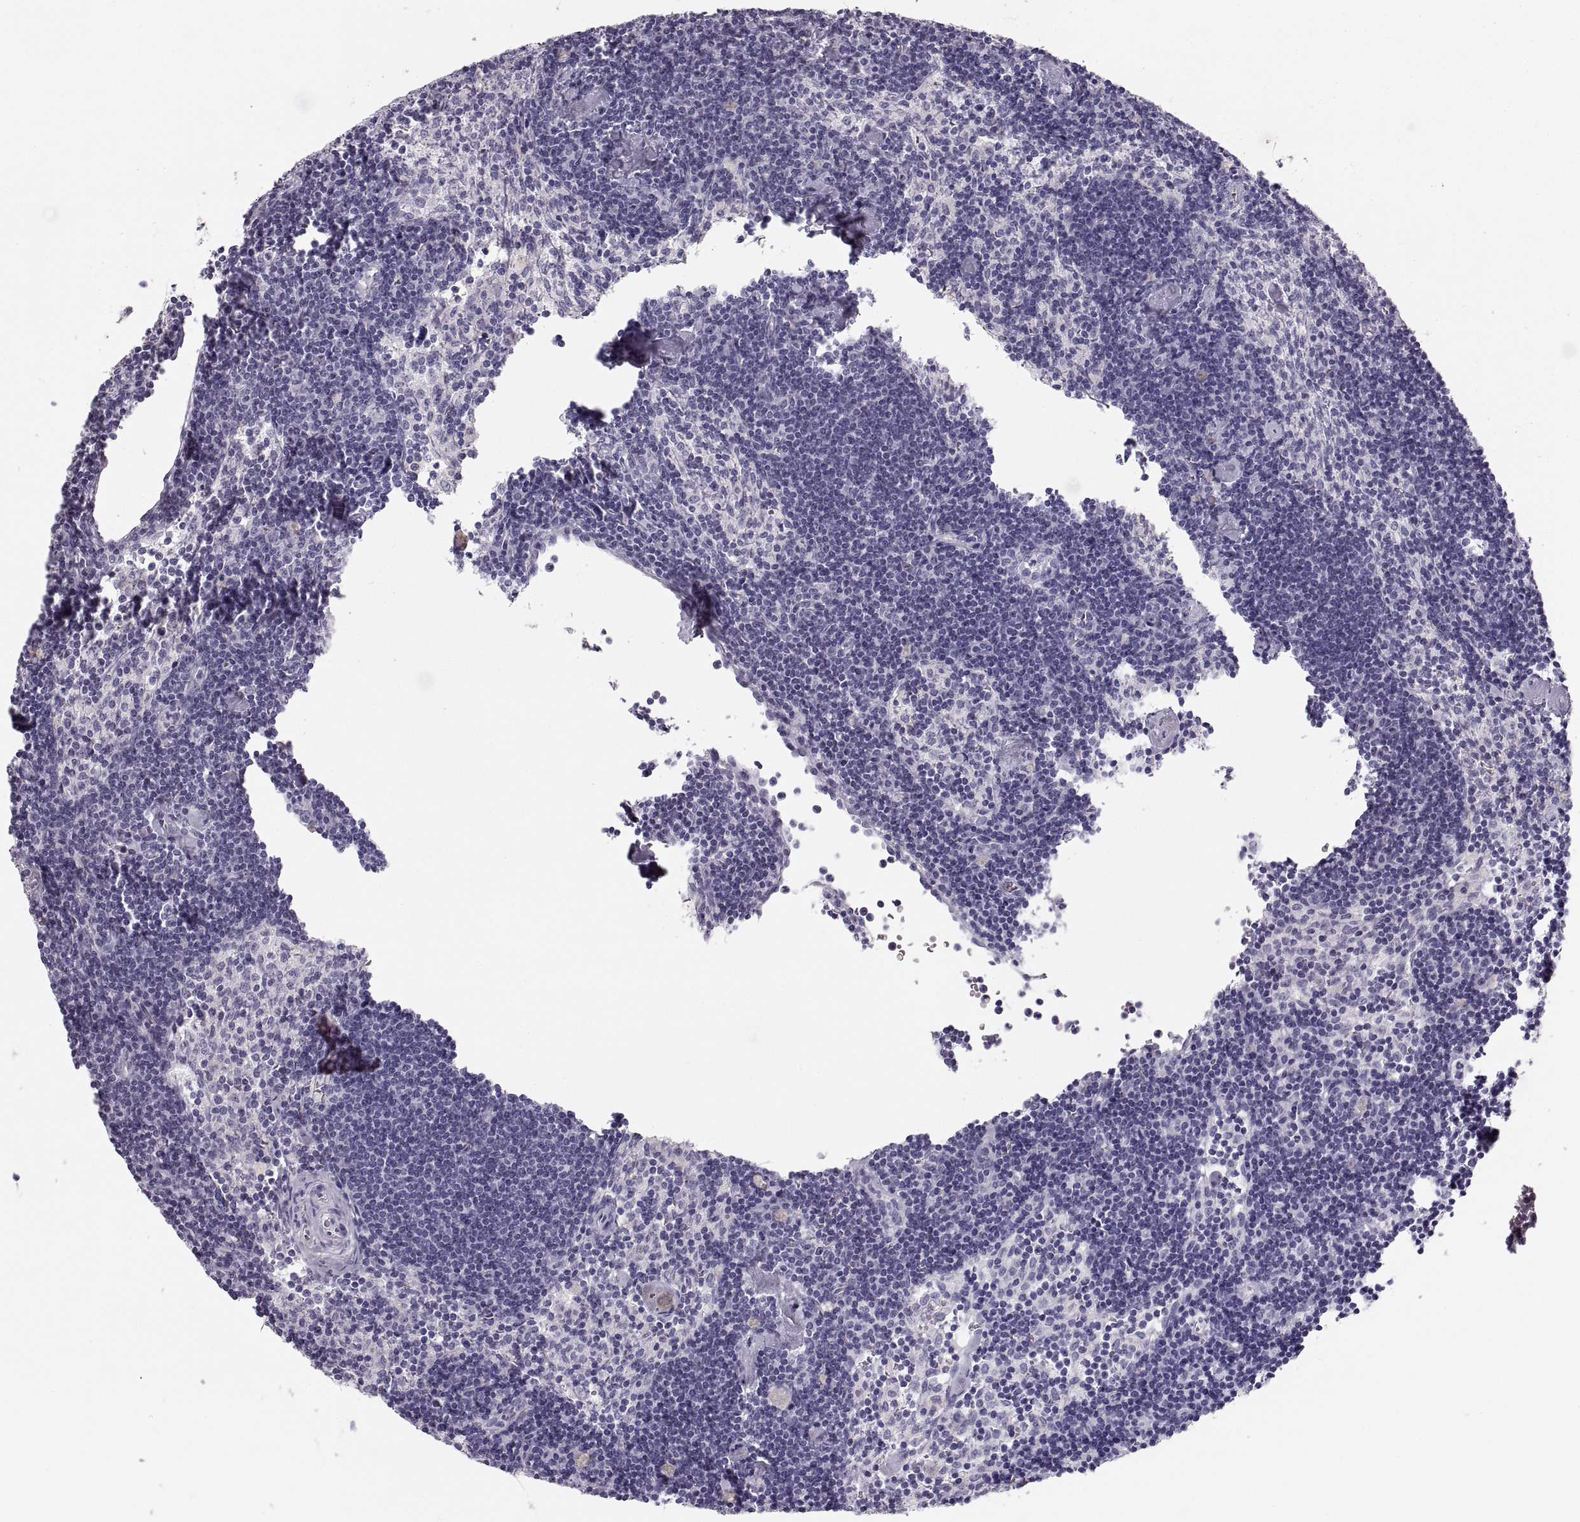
{"staining": {"intensity": "negative", "quantity": "none", "location": "none"}, "tissue": "lymph node", "cell_type": "Germinal center cells", "image_type": "normal", "snomed": [{"axis": "morphology", "description": "Normal tissue, NOS"}, {"axis": "topography", "description": "Lymph node"}], "caption": "The immunohistochemistry (IHC) histopathology image has no significant expression in germinal center cells of lymph node. (DAB immunohistochemistry (IHC), high magnification).", "gene": "CRYAA", "patient": {"sex": "female", "age": 42}}